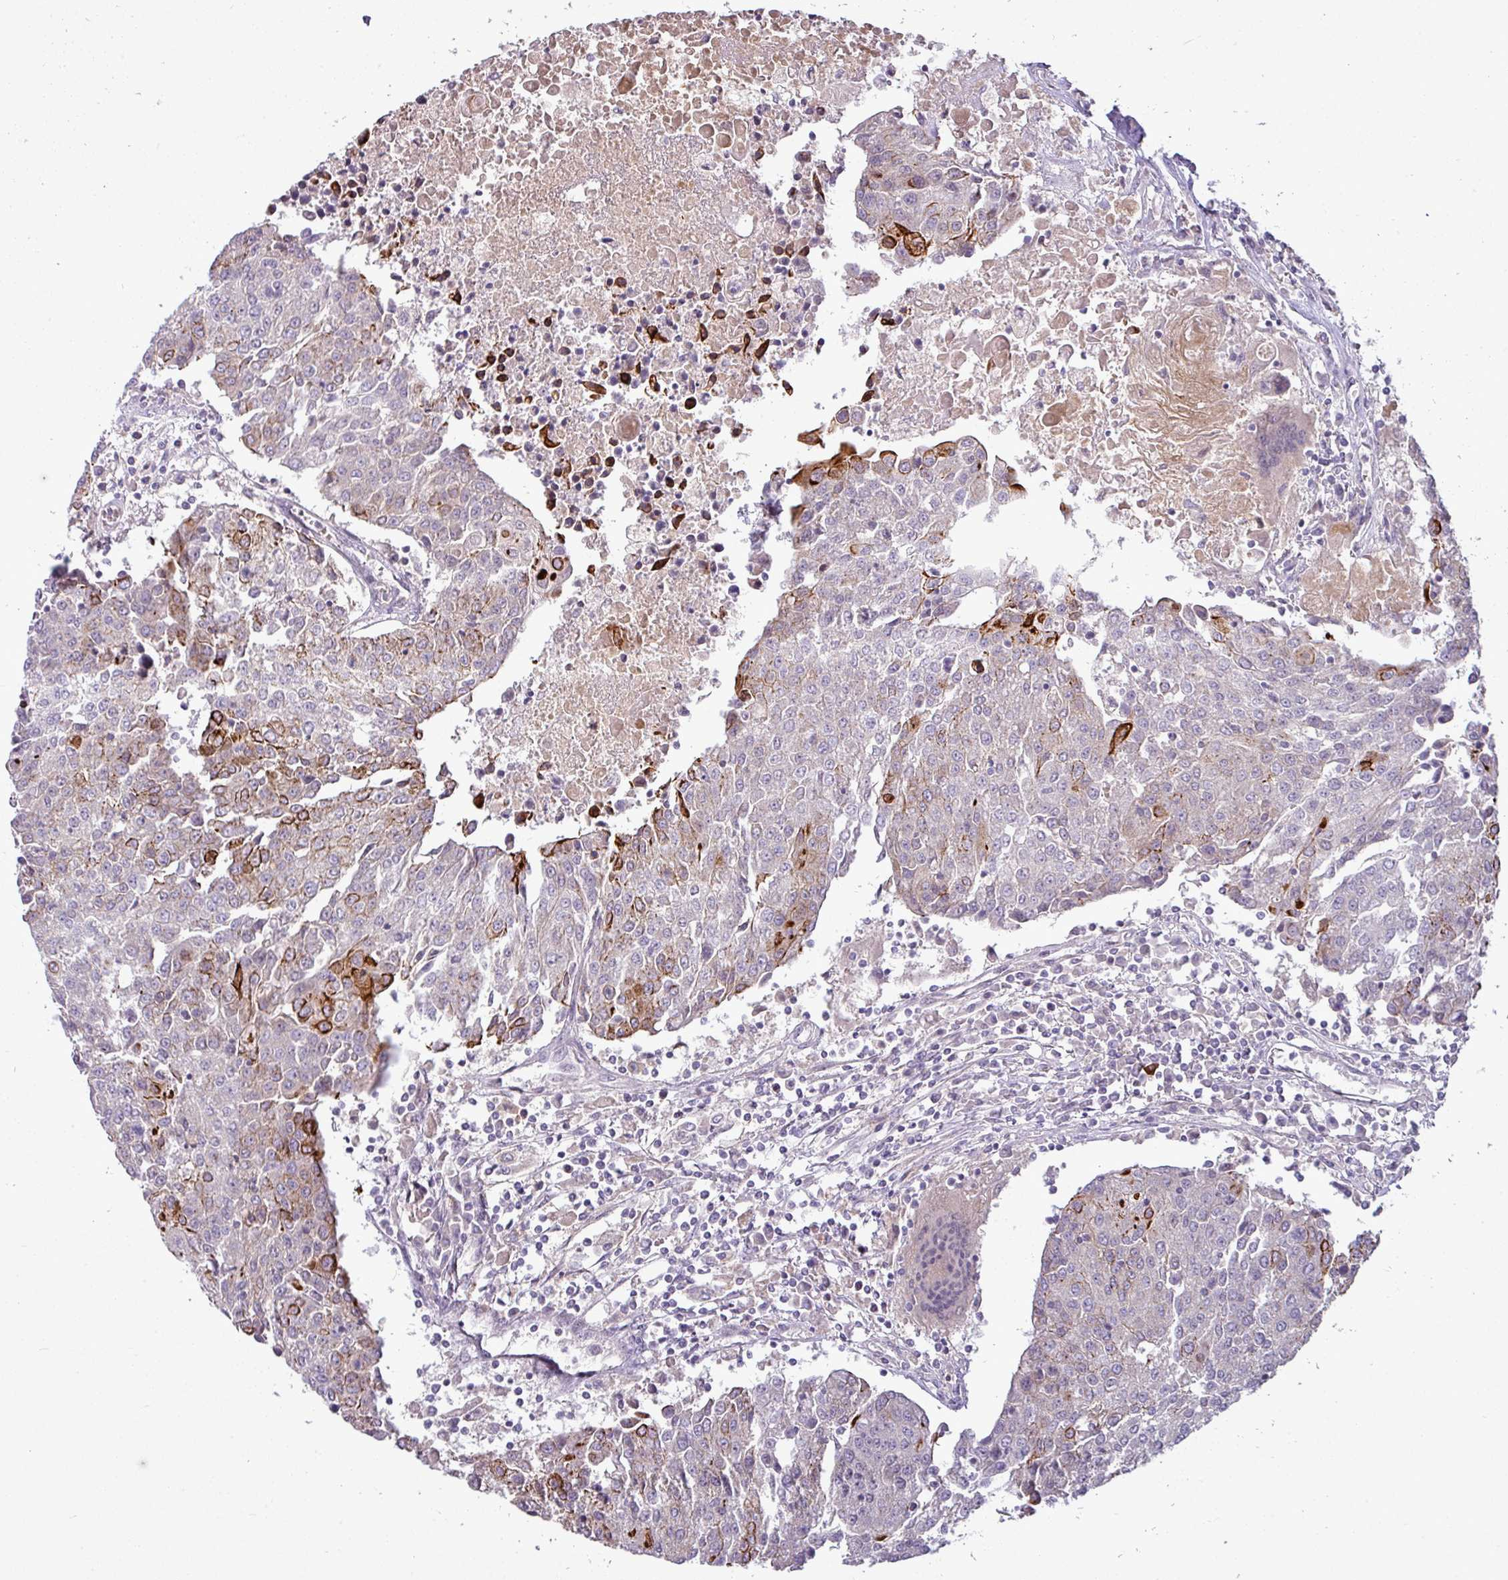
{"staining": {"intensity": "strong", "quantity": "<25%", "location": "cytoplasmic/membranous"}, "tissue": "urothelial cancer", "cell_type": "Tumor cells", "image_type": "cancer", "snomed": [{"axis": "morphology", "description": "Urothelial carcinoma, High grade"}, {"axis": "topography", "description": "Urinary bladder"}], "caption": "IHC staining of urothelial cancer, which demonstrates medium levels of strong cytoplasmic/membranous staining in approximately <25% of tumor cells indicating strong cytoplasmic/membranous protein positivity. The staining was performed using DAB (3,3'-diaminobenzidine) (brown) for protein detection and nuclei were counterstained in hematoxylin (blue).", "gene": "APOM", "patient": {"sex": "female", "age": 85}}